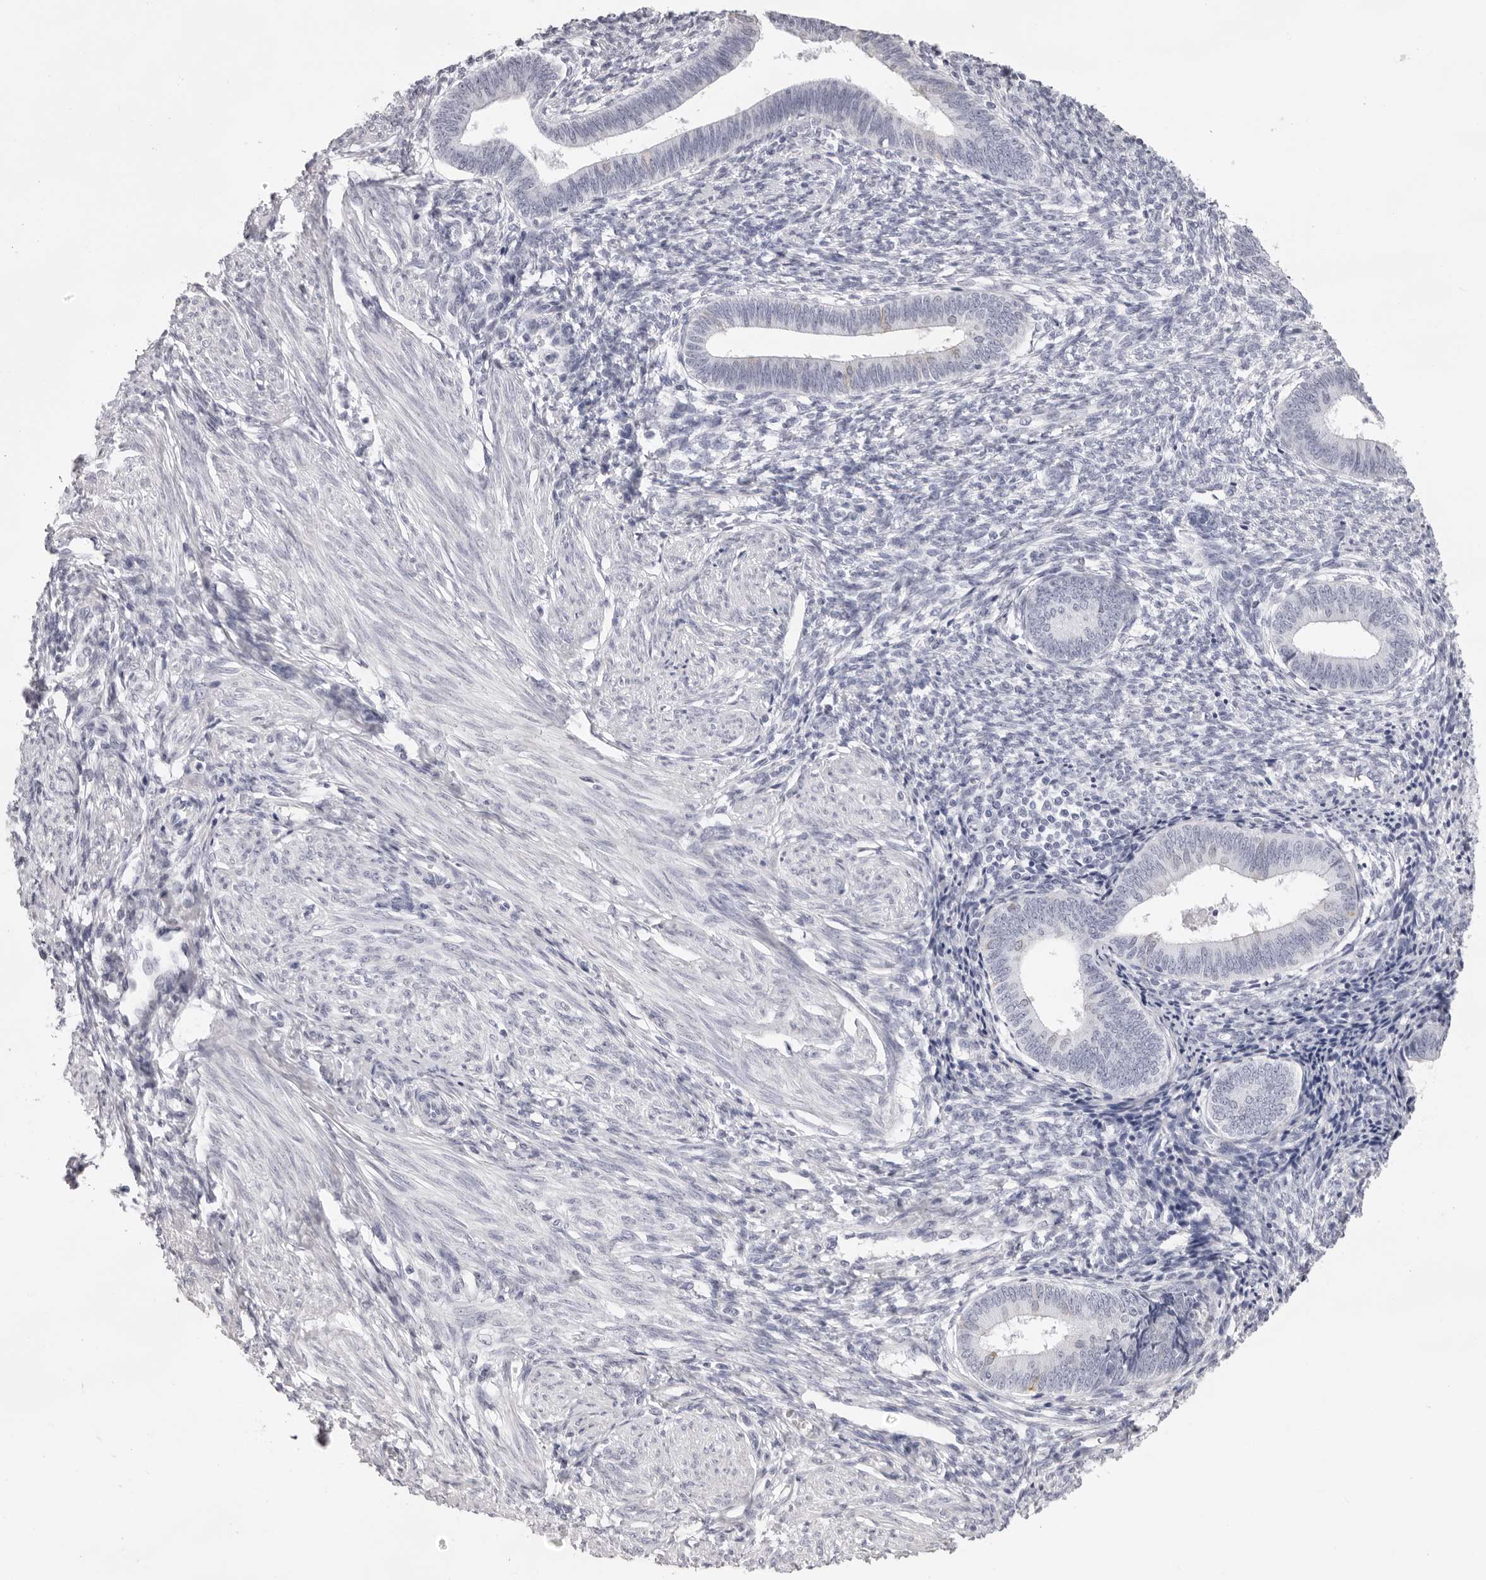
{"staining": {"intensity": "negative", "quantity": "none", "location": "none"}, "tissue": "endometrium", "cell_type": "Cells in endometrial stroma", "image_type": "normal", "snomed": [{"axis": "morphology", "description": "Normal tissue, NOS"}, {"axis": "topography", "description": "Endometrium"}], "caption": "DAB (3,3'-diaminobenzidine) immunohistochemical staining of normal endometrium shows no significant expression in cells in endometrial stroma.", "gene": "SMIM2", "patient": {"sex": "female", "age": 46}}